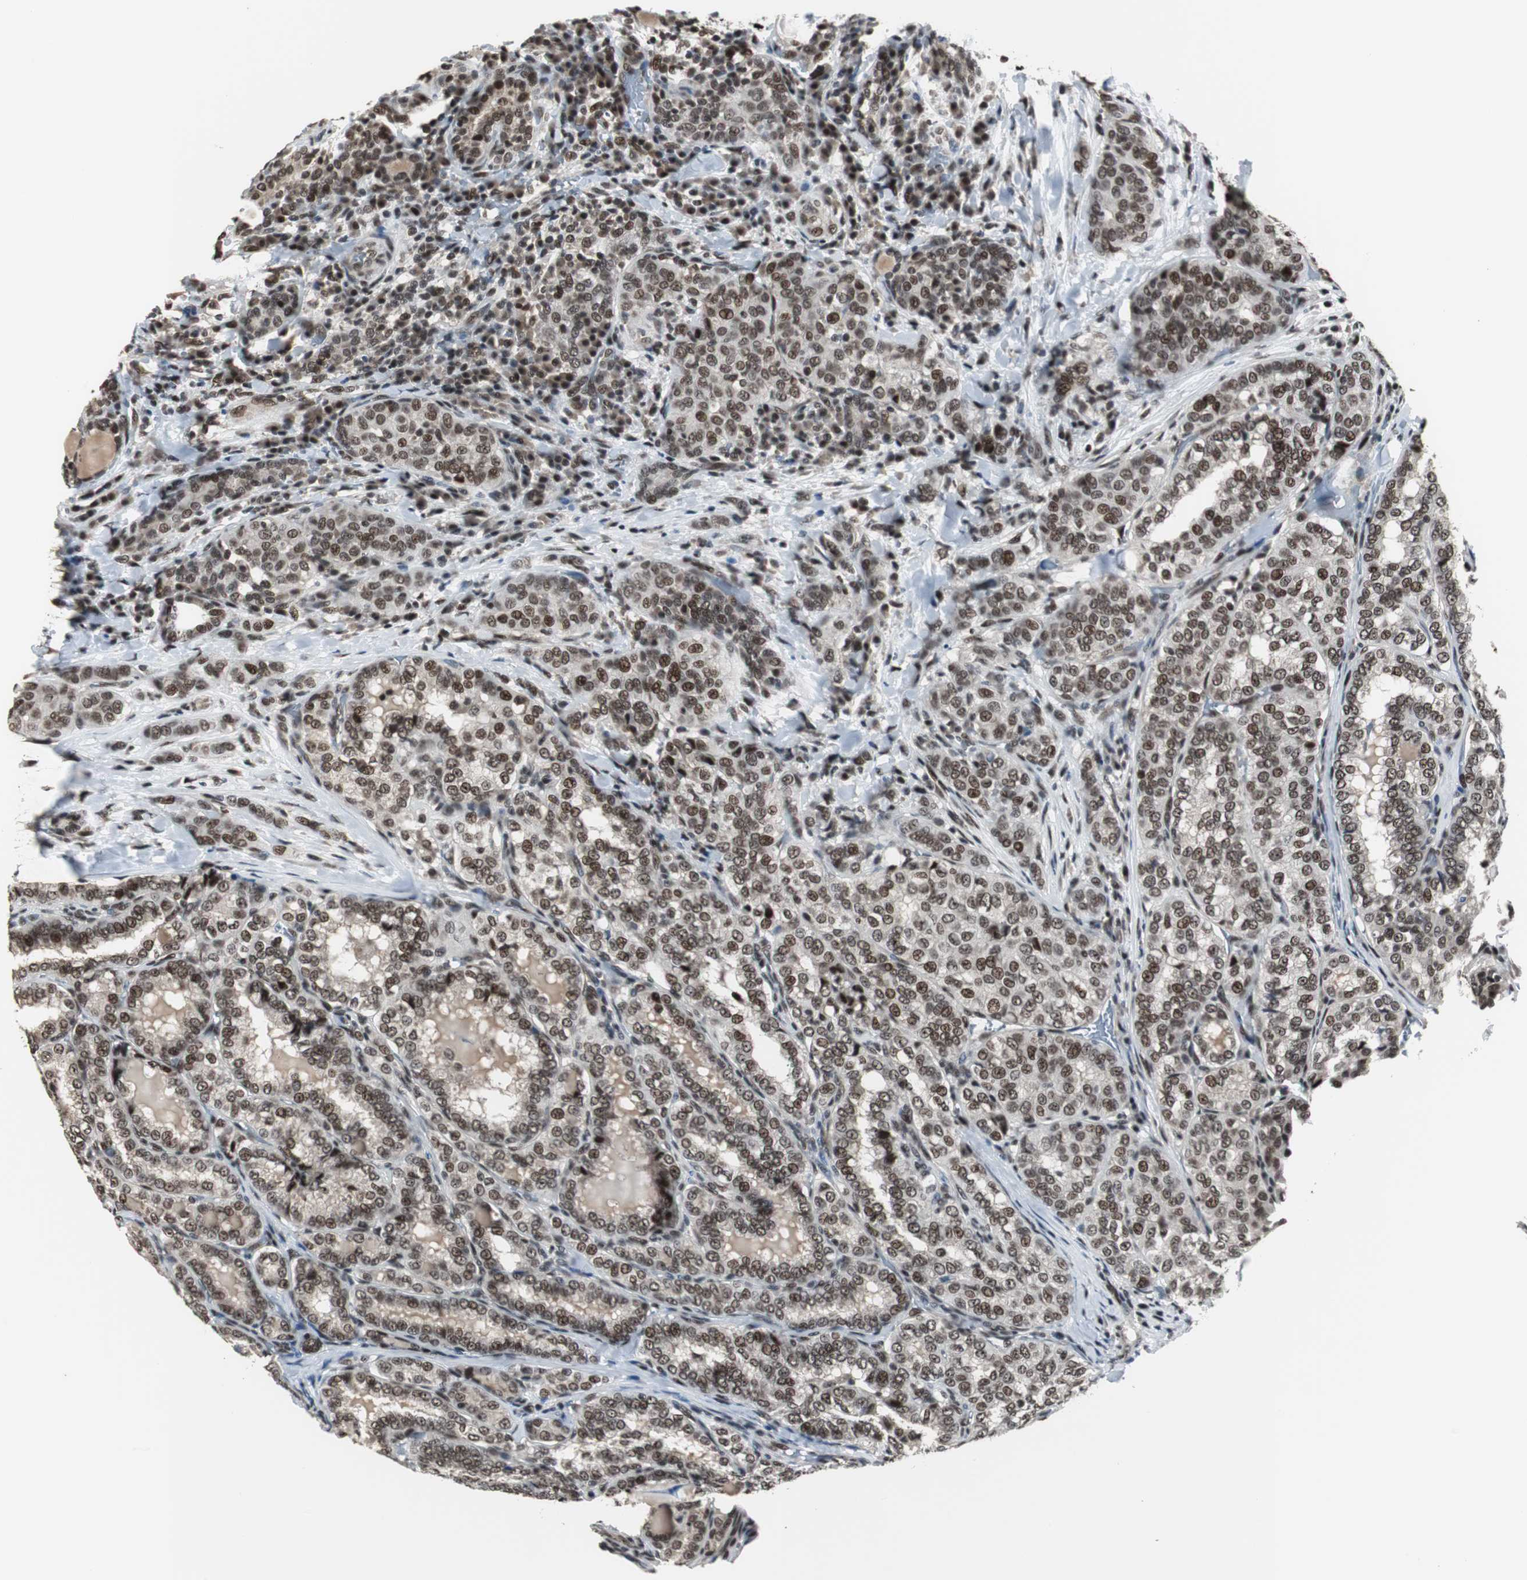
{"staining": {"intensity": "strong", "quantity": ">75%", "location": "nuclear"}, "tissue": "thyroid cancer", "cell_type": "Tumor cells", "image_type": "cancer", "snomed": [{"axis": "morphology", "description": "Papillary adenocarcinoma, NOS"}, {"axis": "topography", "description": "Thyroid gland"}], "caption": "An image of human thyroid papillary adenocarcinoma stained for a protein reveals strong nuclear brown staining in tumor cells. Using DAB (3,3'-diaminobenzidine) (brown) and hematoxylin (blue) stains, captured at high magnification using brightfield microscopy.", "gene": "CDK9", "patient": {"sex": "female", "age": 30}}